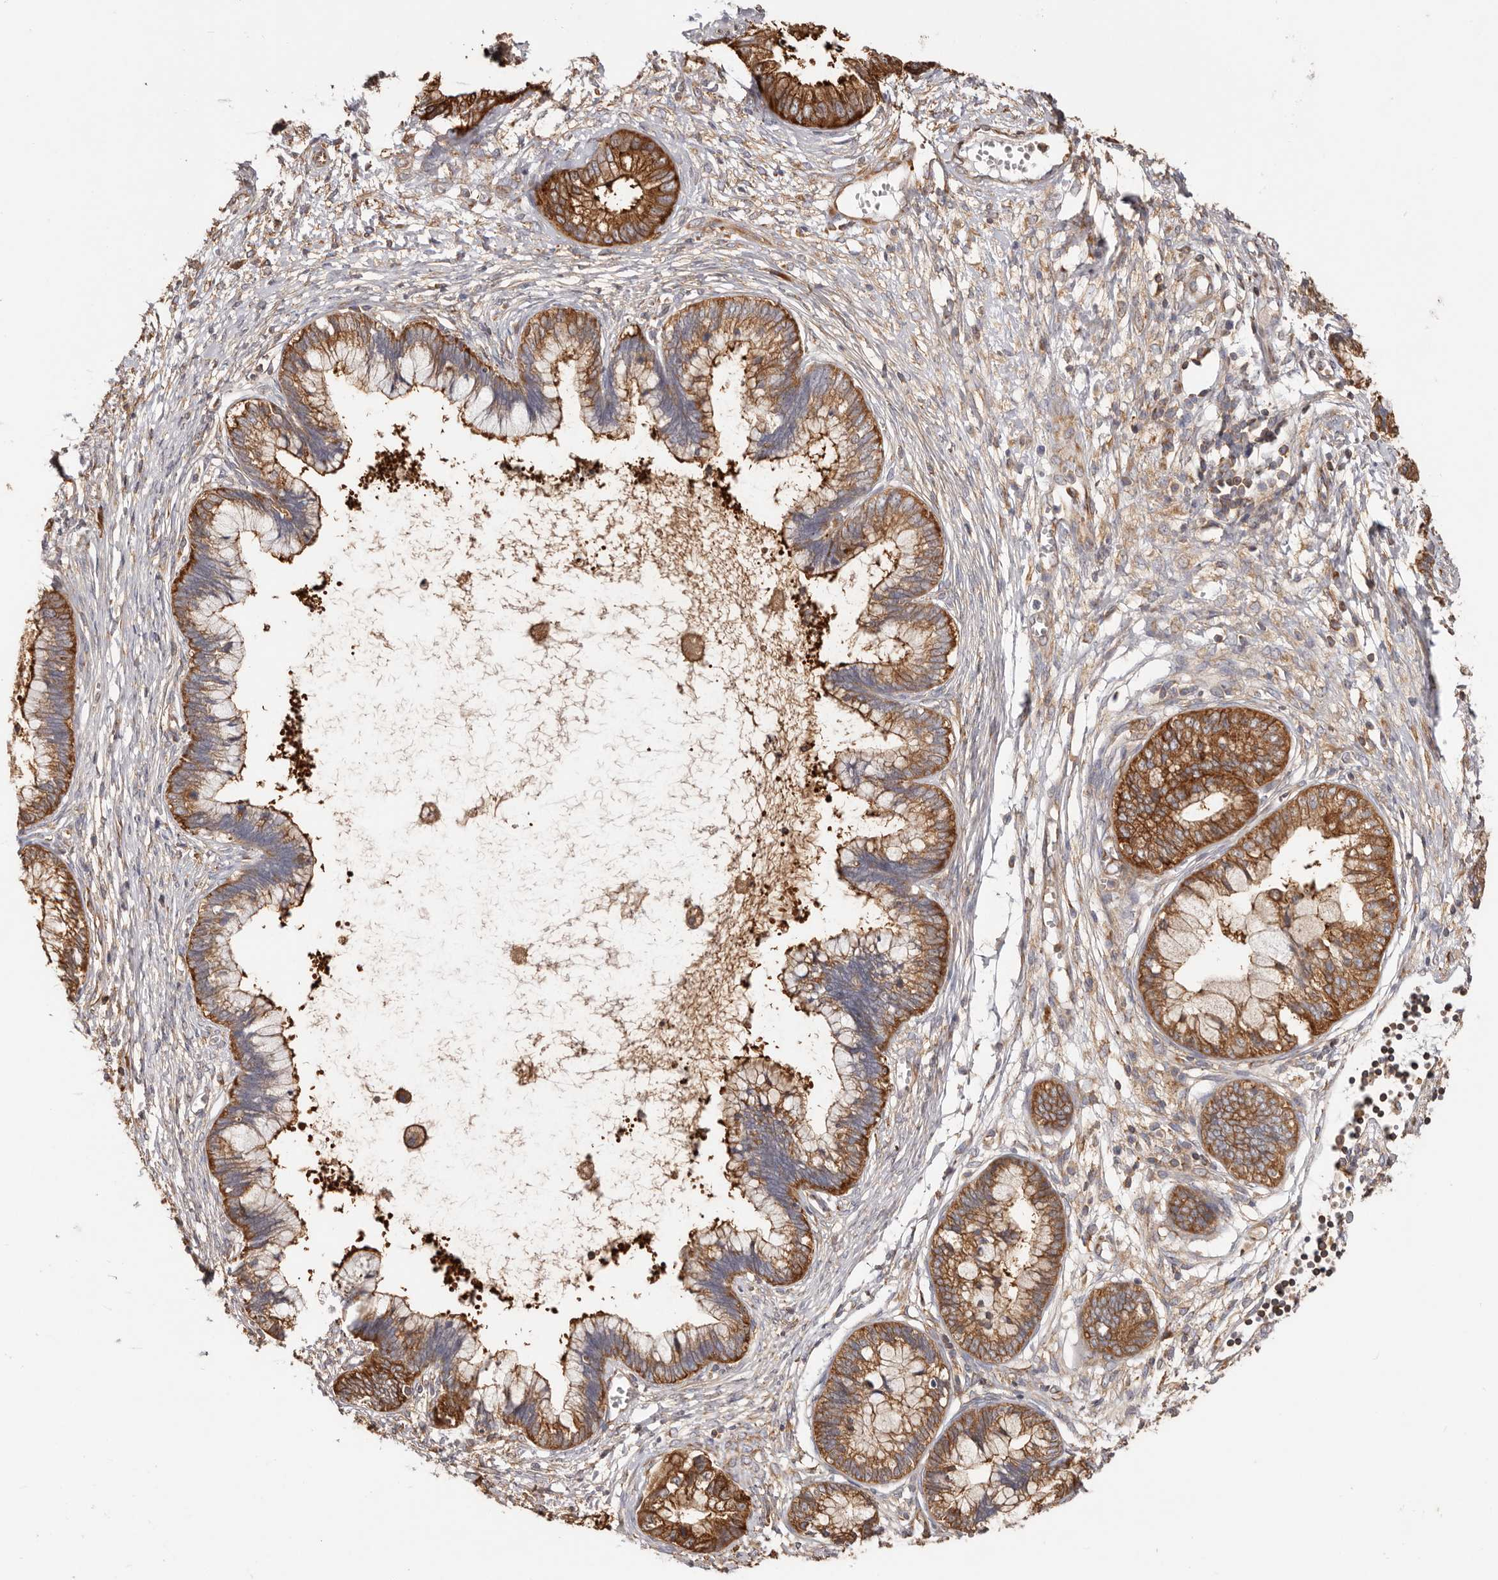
{"staining": {"intensity": "strong", "quantity": ">75%", "location": "cytoplasmic/membranous"}, "tissue": "cervical cancer", "cell_type": "Tumor cells", "image_type": "cancer", "snomed": [{"axis": "morphology", "description": "Adenocarcinoma, NOS"}, {"axis": "topography", "description": "Cervix"}], "caption": "Immunohistochemistry image of human adenocarcinoma (cervical) stained for a protein (brown), which reveals high levels of strong cytoplasmic/membranous expression in approximately >75% of tumor cells.", "gene": "EPRS1", "patient": {"sex": "female", "age": 44}}